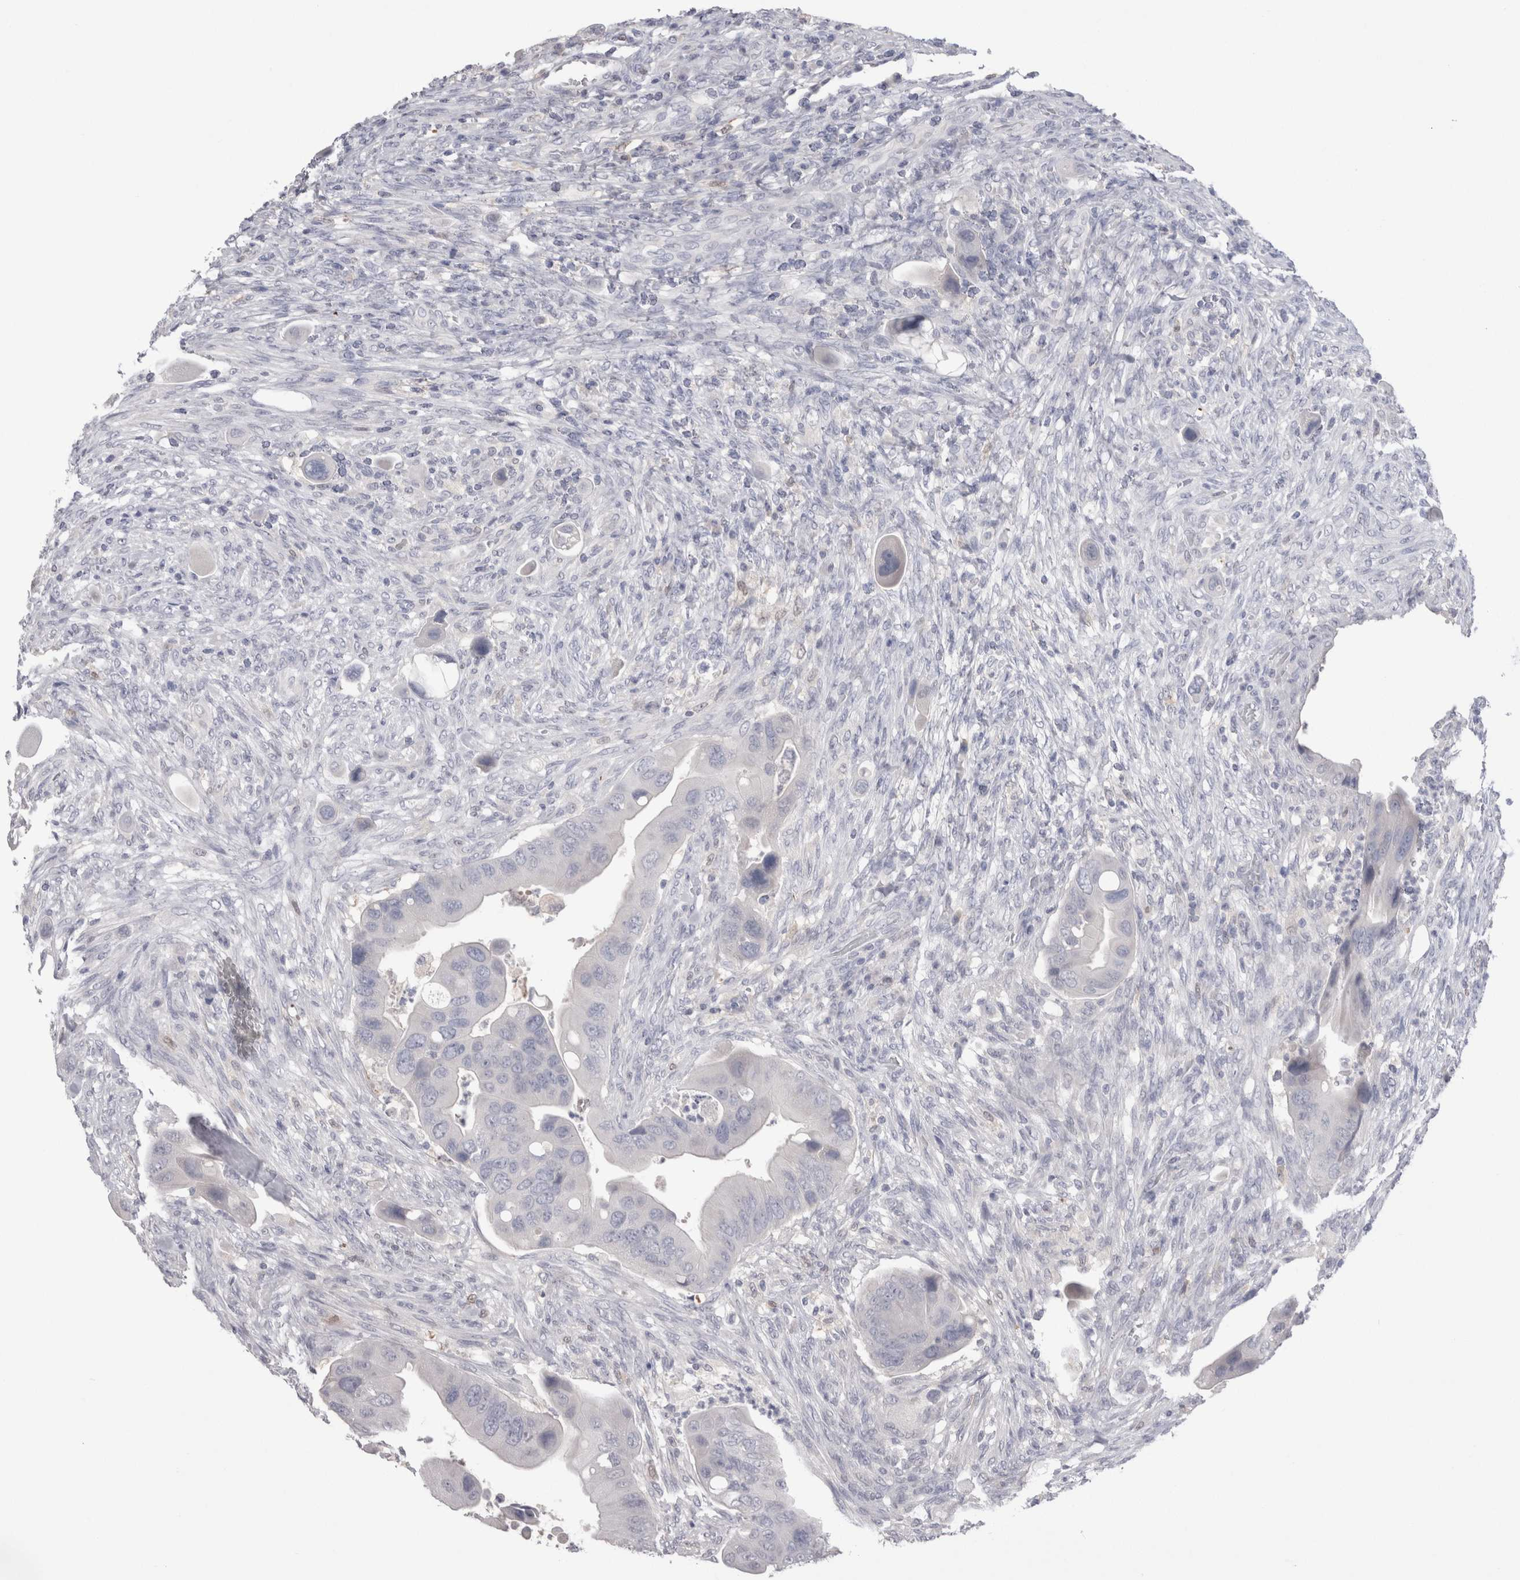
{"staining": {"intensity": "negative", "quantity": "none", "location": "none"}, "tissue": "colorectal cancer", "cell_type": "Tumor cells", "image_type": "cancer", "snomed": [{"axis": "morphology", "description": "Adenocarcinoma, NOS"}, {"axis": "topography", "description": "Rectum"}], "caption": "A micrograph of human colorectal cancer (adenocarcinoma) is negative for staining in tumor cells.", "gene": "SUCNR1", "patient": {"sex": "female", "age": 57}}